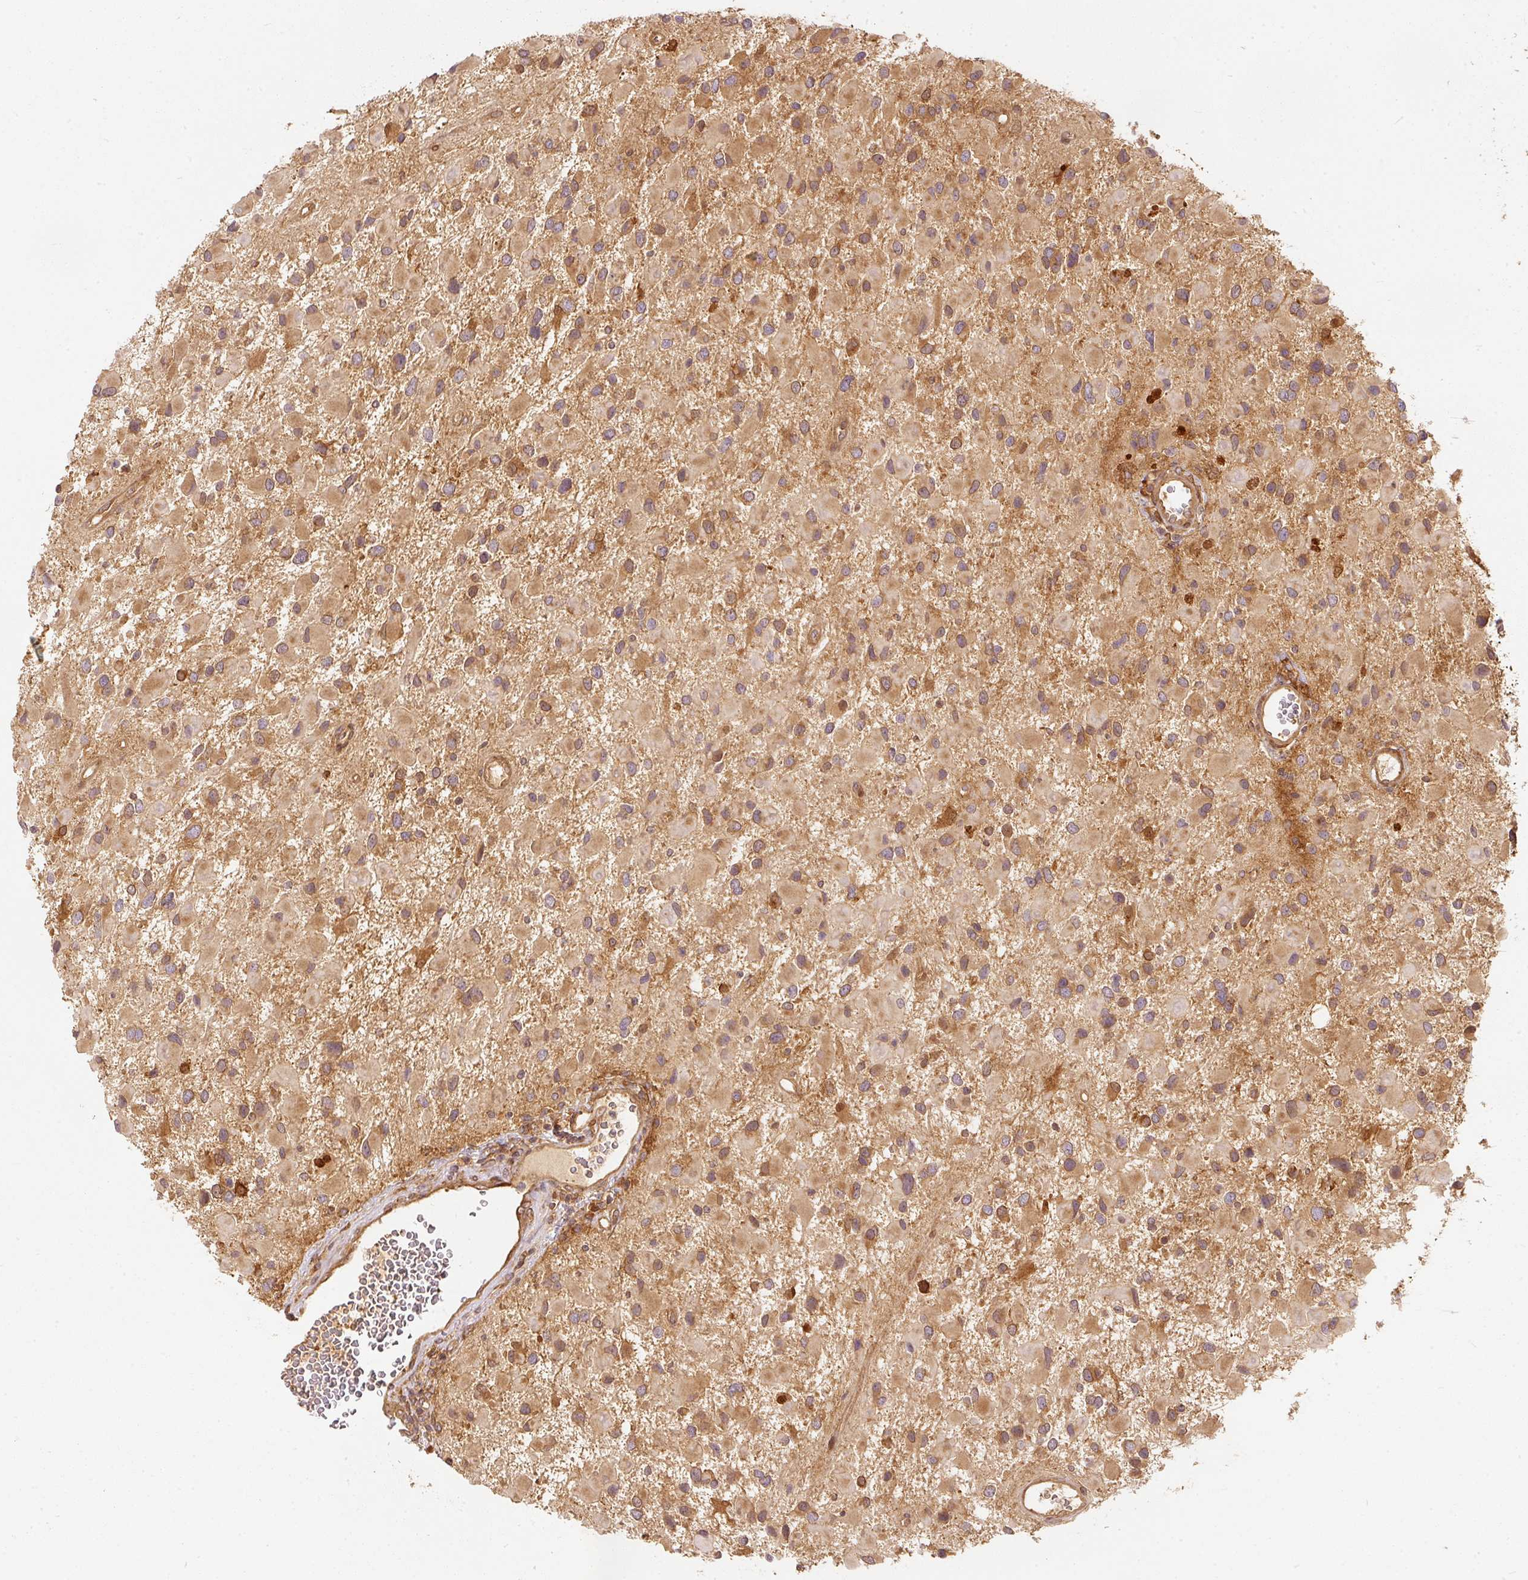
{"staining": {"intensity": "moderate", "quantity": ">75%", "location": "cytoplasmic/membranous"}, "tissue": "glioma", "cell_type": "Tumor cells", "image_type": "cancer", "snomed": [{"axis": "morphology", "description": "Glioma, malignant, High grade"}, {"axis": "topography", "description": "Brain"}], "caption": "Human glioma stained with a brown dye shows moderate cytoplasmic/membranous positive expression in approximately >75% of tumor cells.", "gene": "EIF3B", "patient": {"sex": "male", "age": 53}}